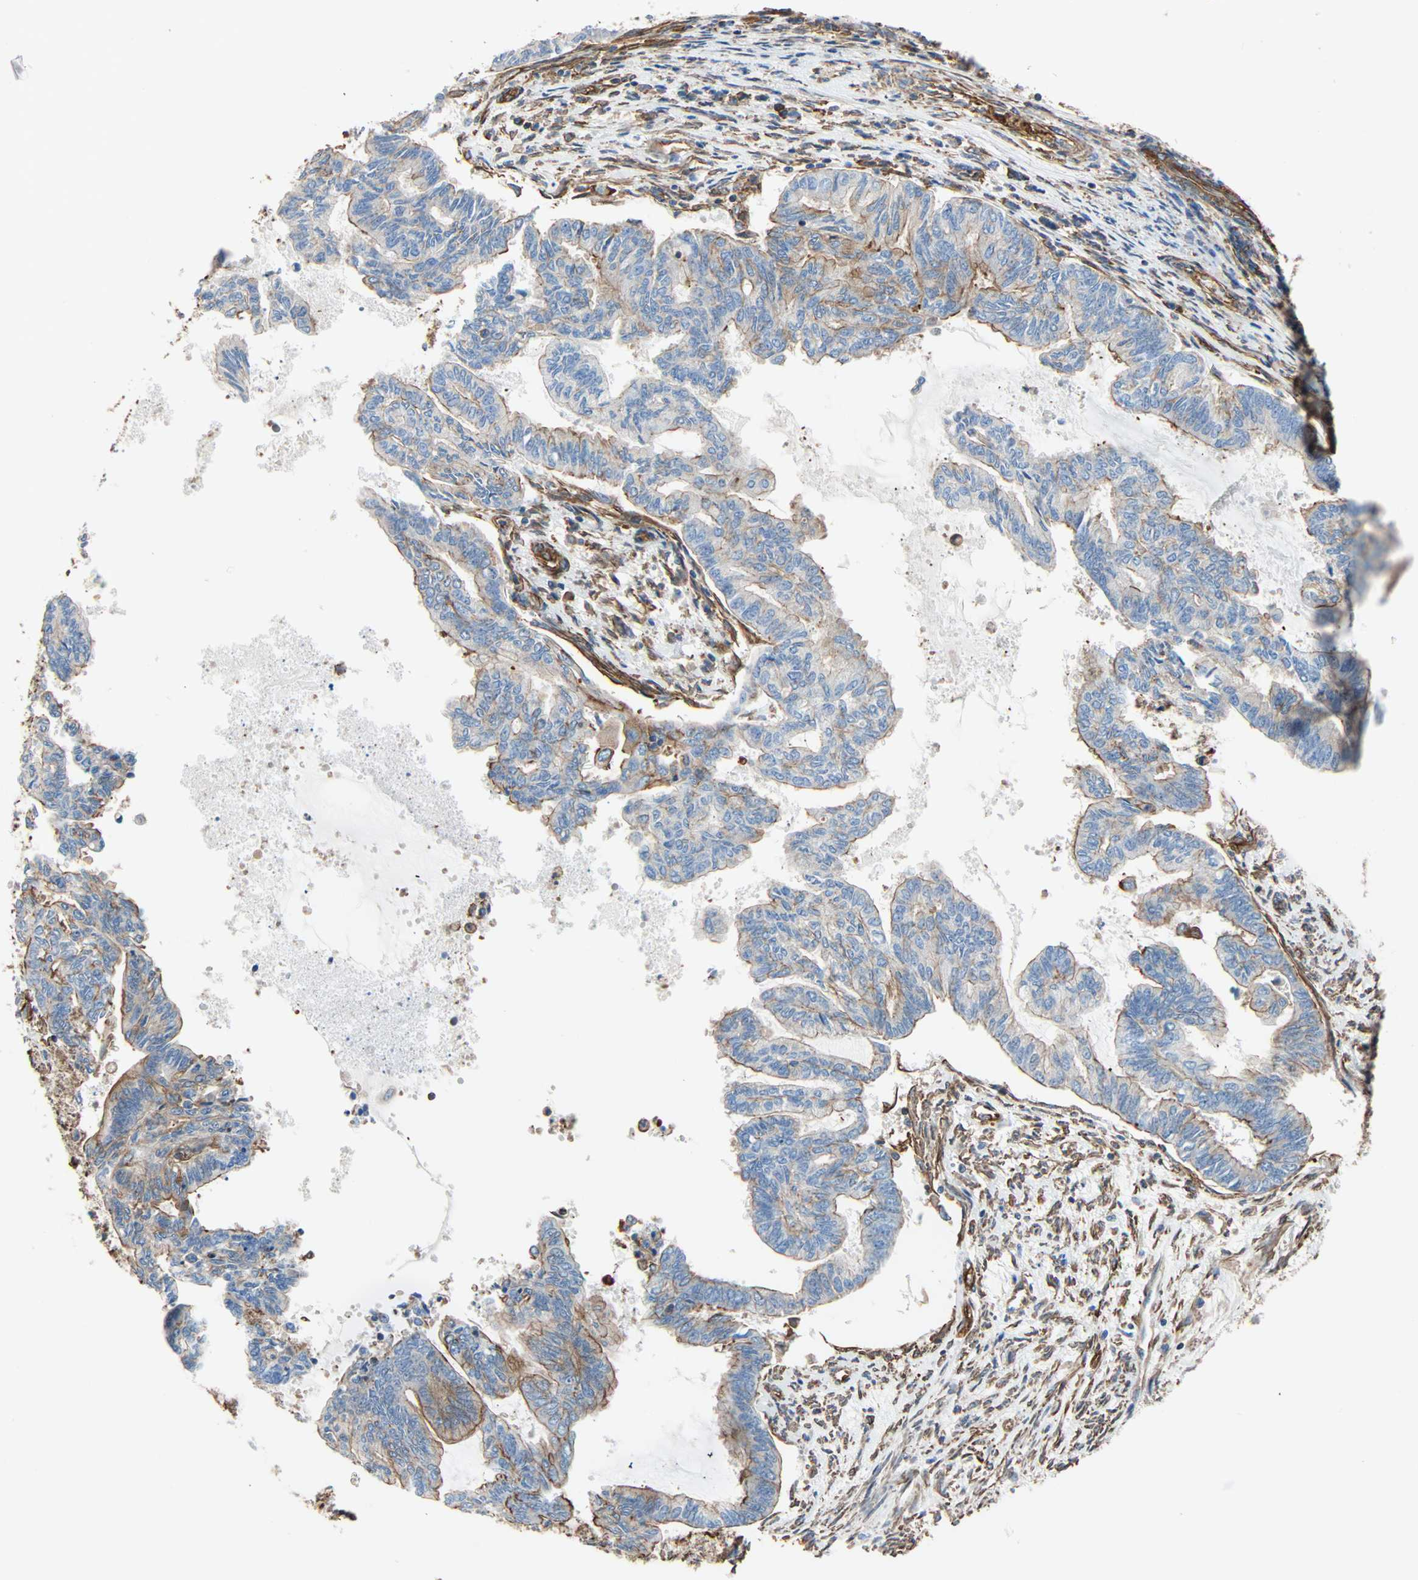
{"staining": {"intensity": "moderate", "quantity": "<25%", "location": "cytoplasmic/membranous"}, "tissue": "endometrial cancer", "cell_type": "Tumor cells", "image_type": "cancer", "snomed": [{"axis": "morphology", "description": "Adenocarcinoma, NOS"}, {"axis": "topography", "description": "Endometrium"}], "caption": "Immunohistochemical staining of human endometrial adenocarcinoma reveals moderate cytoplasmic/membranous protein expression in approximately <25% of tumor cells.", "gene": "GALNT10", "patient": {"sex": "female", "age": 86}}